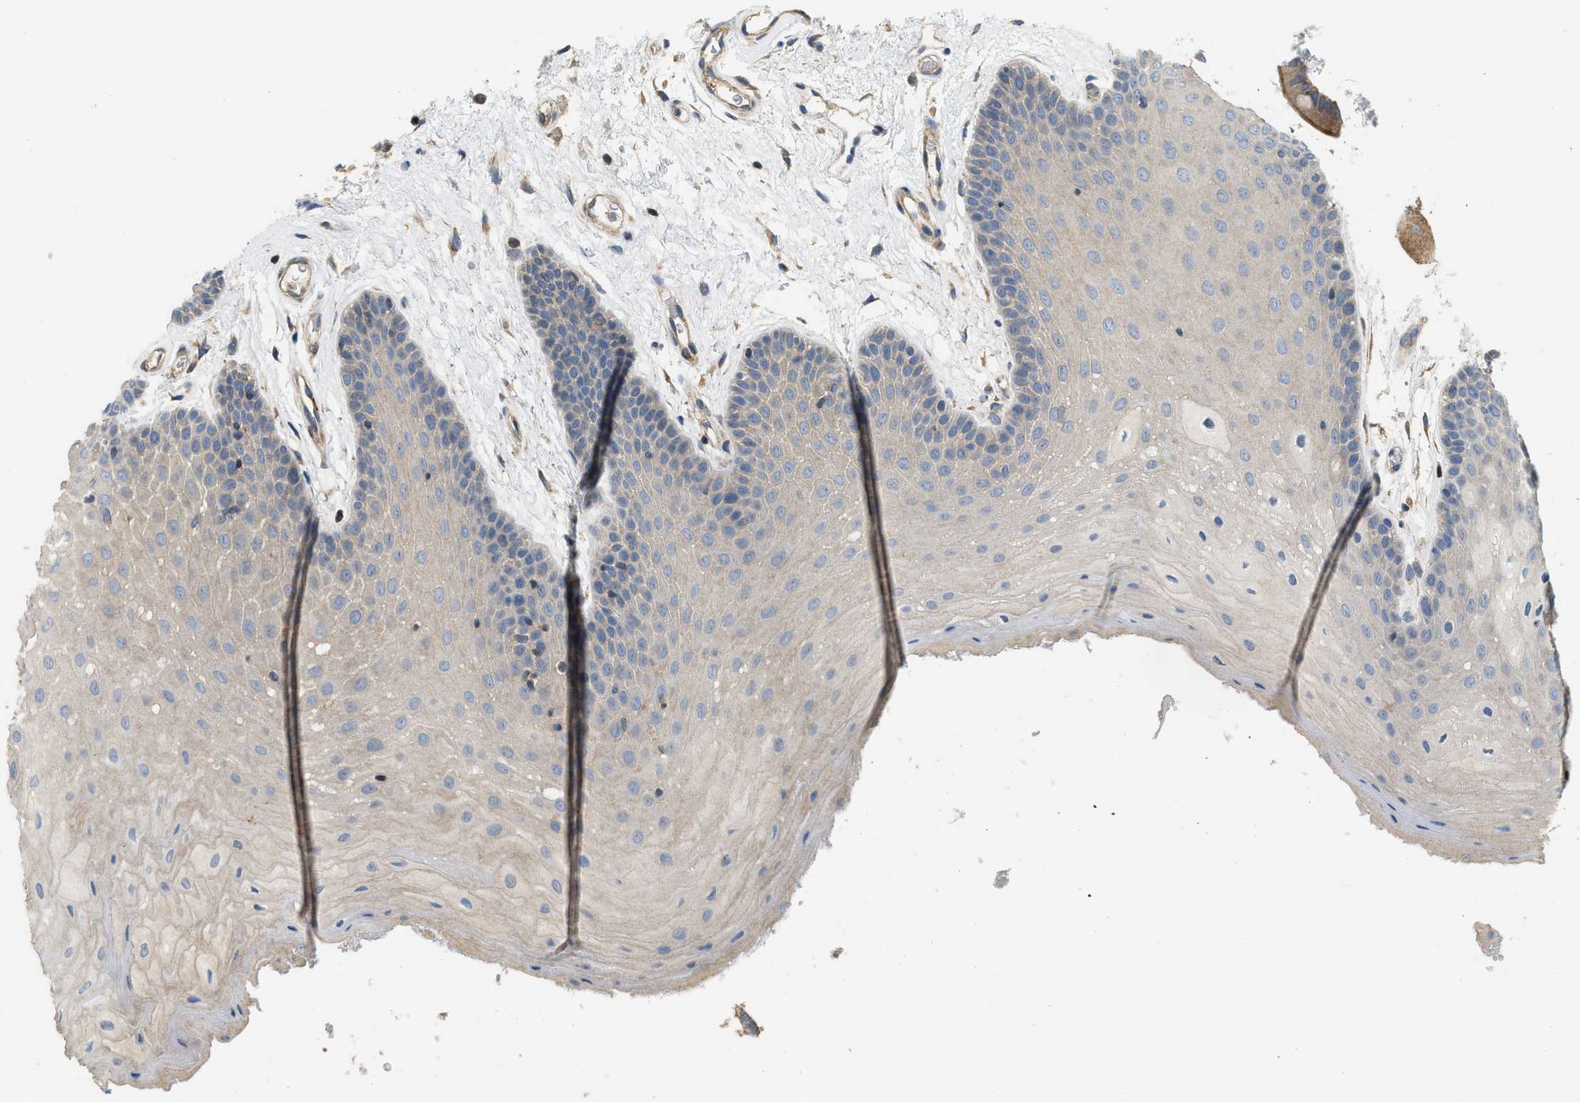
{"staining": {"intensity": "moderate", "quantity": "25%-75%", "location": "cytoplasmic/membranous"}, "tissue": "oral mucosa", "cell_type": "Squamous epithelial cells", "image_type": "normal", "snomed": [{"axis": "morphology", "description": "Normal tissue, NOS"}, {"axis": "morphology", "description": "Squamous cell carcinoma, NOS"}, {"axis": "topography", "description": "Oral tissue"}, {"axis": "topography", "description": "Head-Neck"}], "caption": "Oral mucosa stained with DAB immunohistochemistry (IHC) displays medium levels of moderate cytoplasmic/membranous staining in approximately 25%-75% of squamous epithelial cells.", "gene": "BTN3A2", "patient": {"sex": "male", "age": 71}}